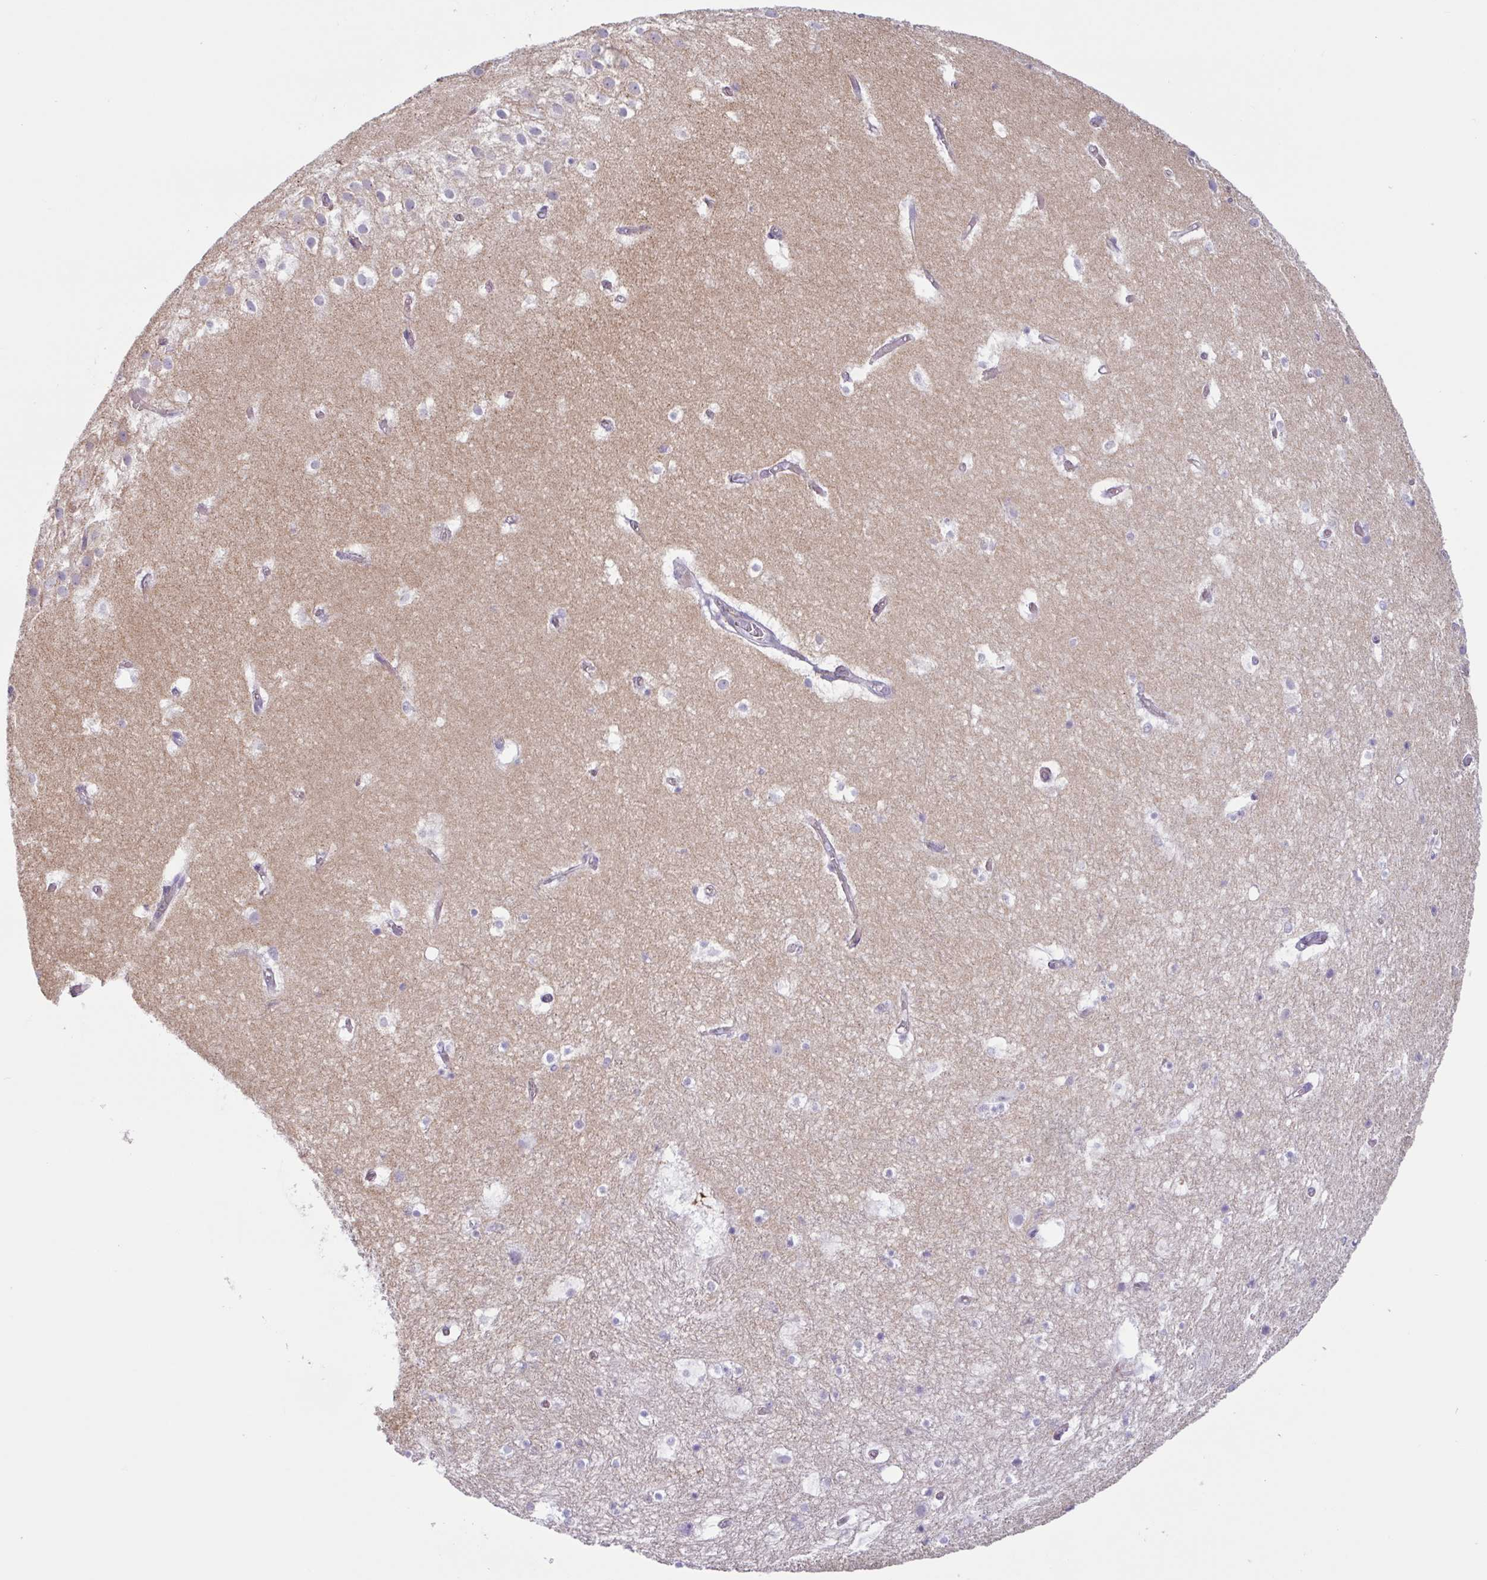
{"staining": {"intensity": "negative", "quantity": "none", "location": "none"}, "tissue": "hippocampus", "cell_type": "Glial cells", "image_type": "normal", "snomed": [{"axis": "morphology", "description": "Normal tissue, NOS"}, {"axis": "topography", "description": "Hippocampus"}], "caption": "IHC micrograph of benign hippocampus stained for a protein (brown), which displays no expression in glial cells. (Stains: DAB immunohistochemistry (IHC) with hematoxylin counter stain, Microscopy: brightfield microscopy at high magnification).", "gene": "MYH10", "patient": {"sex": "female", "age": 52}}